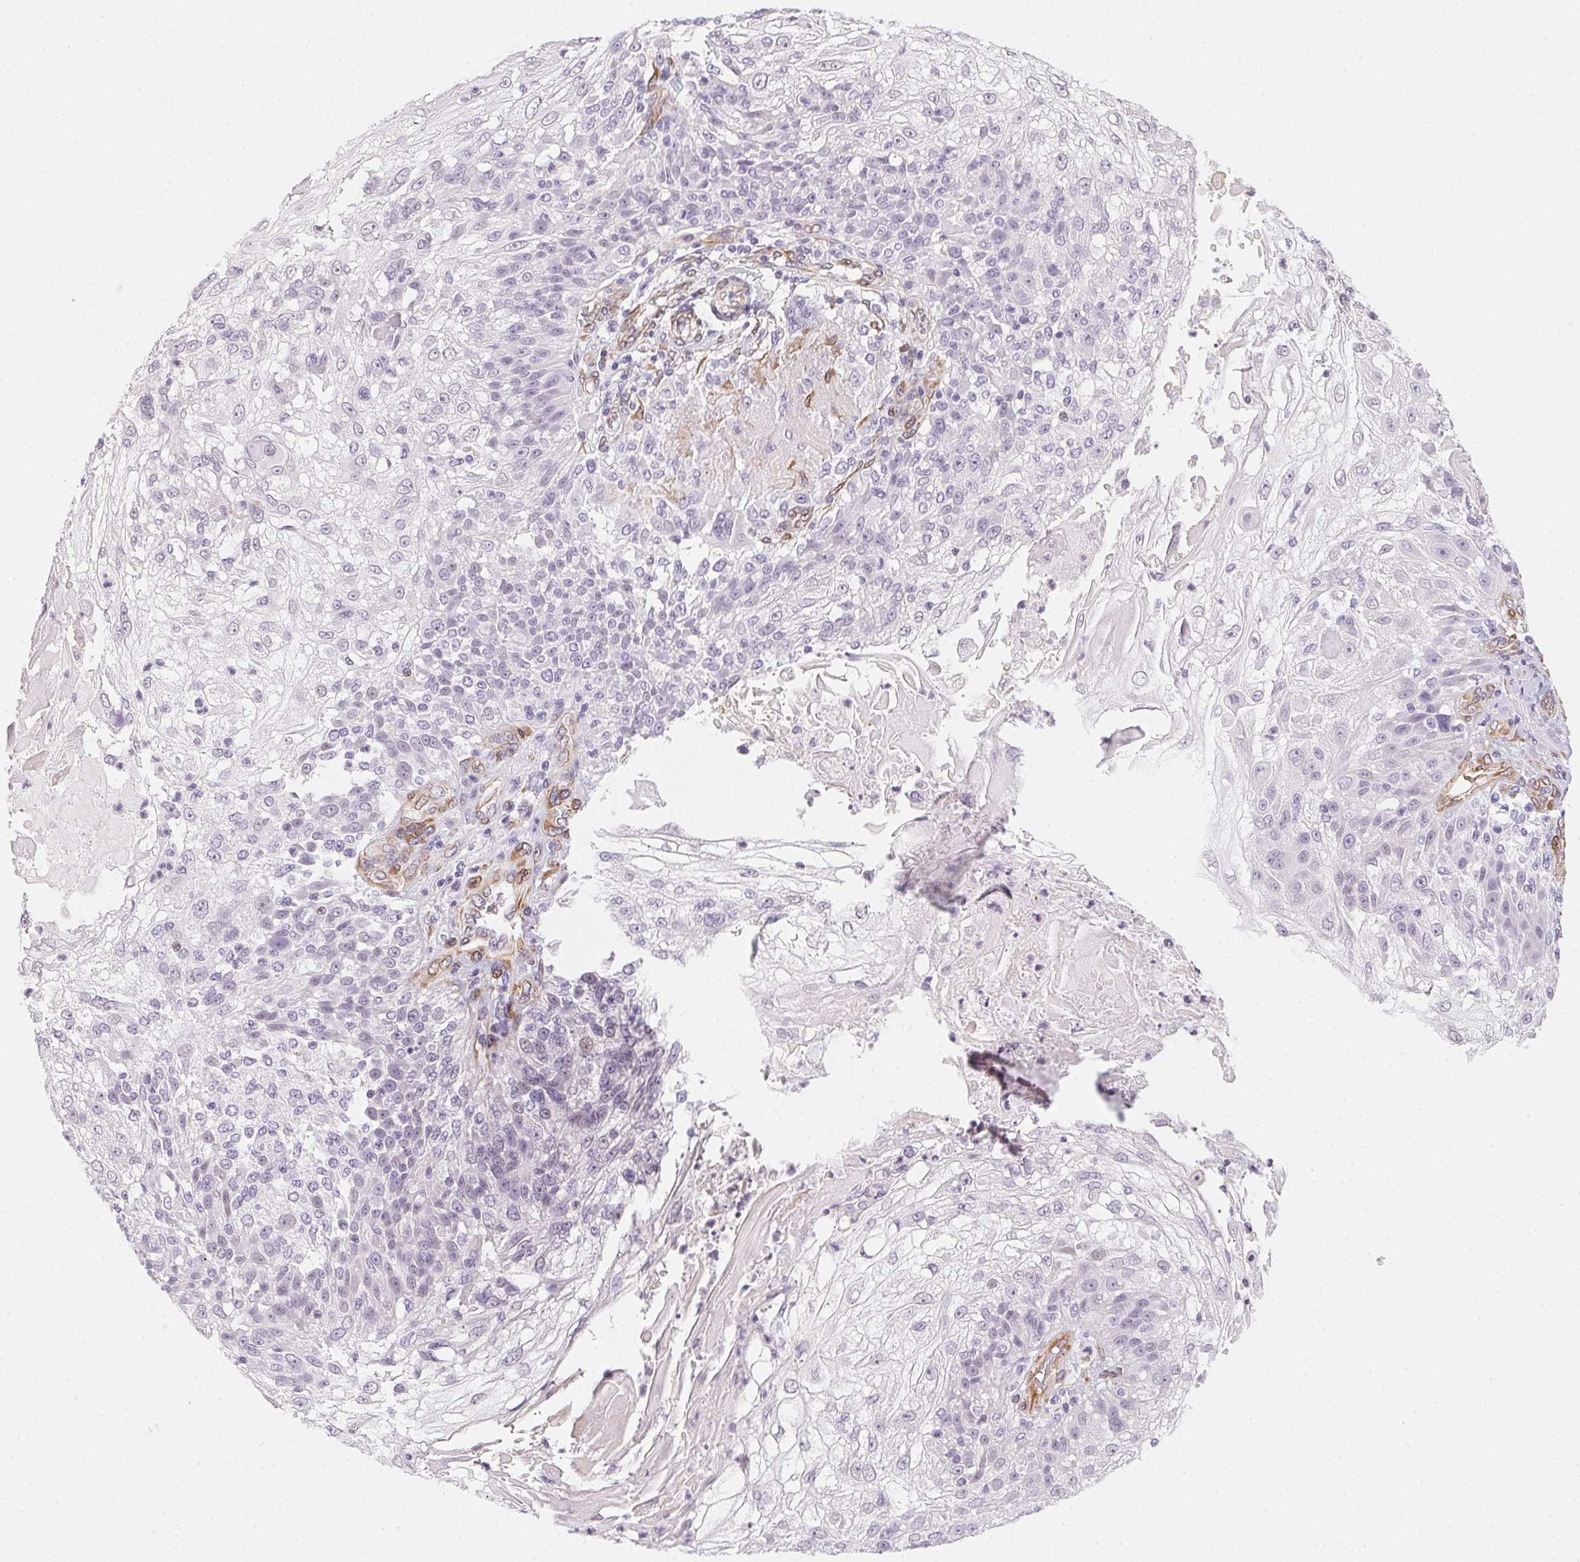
{"staining": {"intensity": "negative", "quantity": "none", "location": "none"}, "tissue": "skin cancer", "cell_type": "Tumor cells", "image_type": "cancer", "snomed": [{"axis": "morphology", "description": "Normal tissue, NOS"}, {"axis": "morphology", "description": "Squamous cell carcinoma, NOS"}, {"axis": "topography", "description": "Skin"}], "caption": "Tumor cells are negative for protein expression in human skin cancer.", "gene": "RSBN1", "patient": {"sex": "female", "age": 83}}